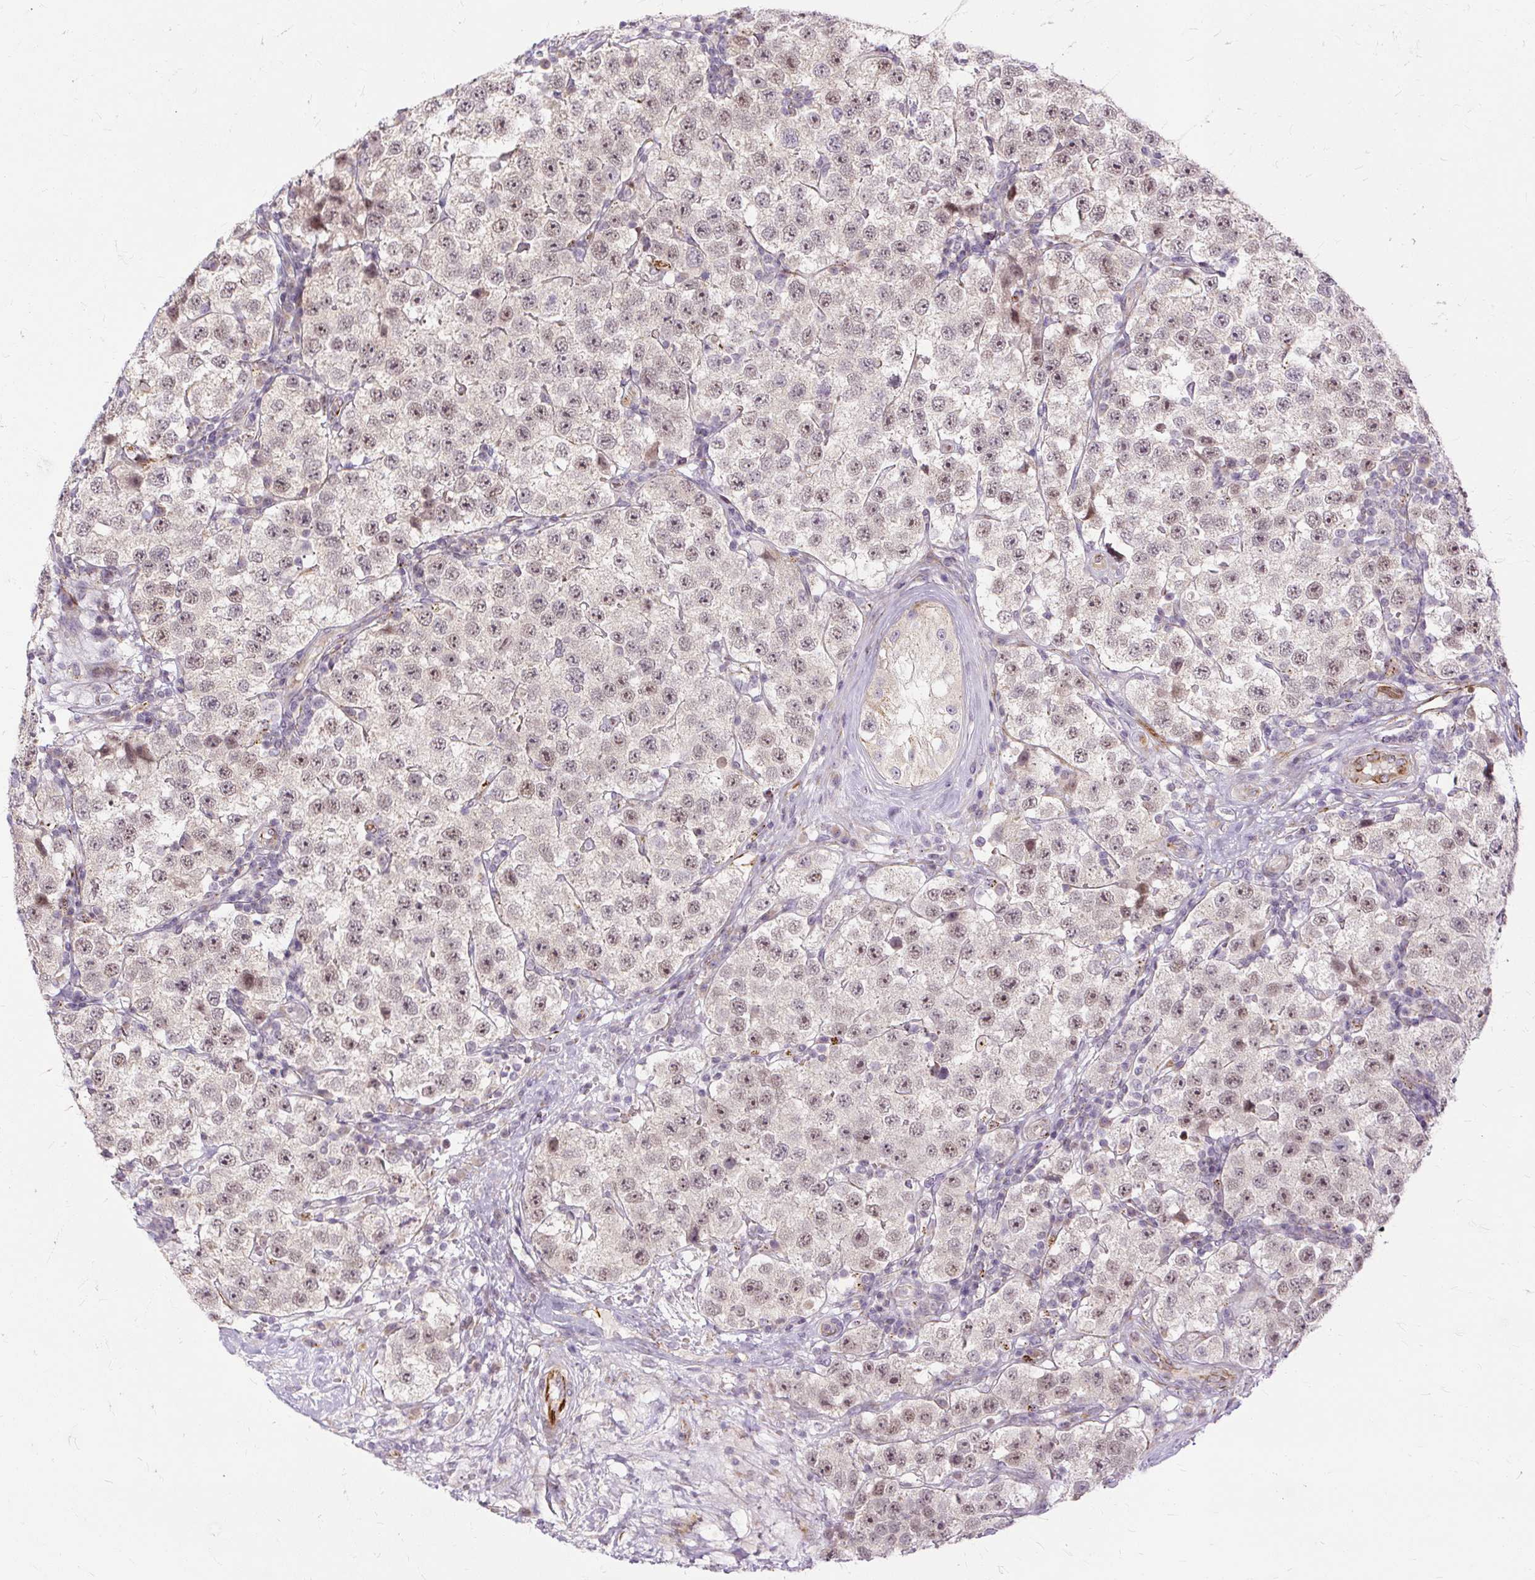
{"staining": {"intensity": "moderate", "quantity": ">75%", "location": "nuclear"}, "tissue": "testis cancer", "cell_type": "Tumor cells", "image_type": "cancer", "snomed": [{"axis": "morphology", "description": "Seminoma, NOS"}, {"axis": "topography", "description": "Testis"}], "caption": "Testis cancer stained for a protein shows moderate nuclear positivity in tumor cells.", "gene": "MMACHC", "patient": {"sex": "male", "age": 34}}